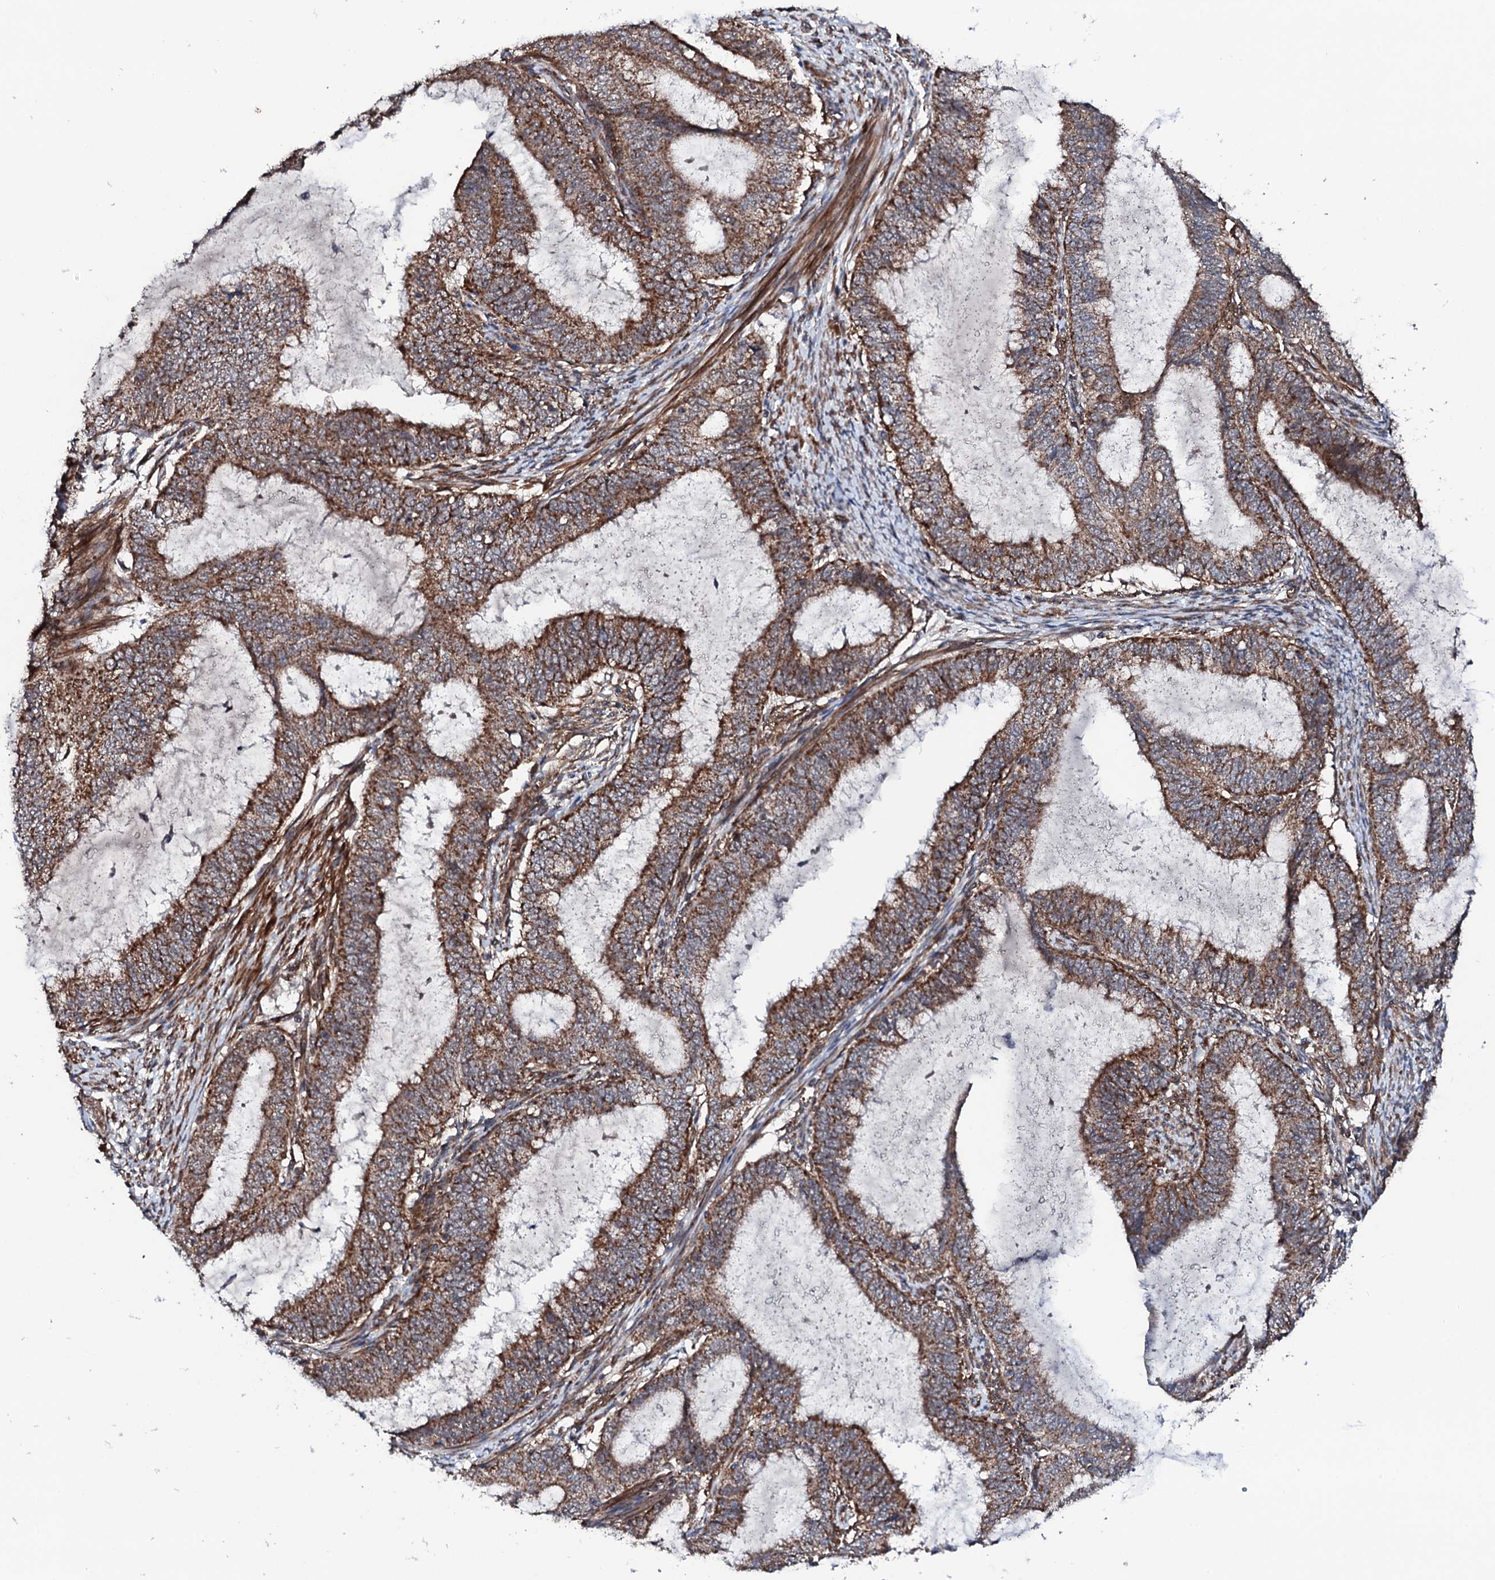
{"staining": {"intensity": "strong", "quantity": ">75%", "location": "cytoplasmic/membranous"}, "tissue": "endometrial cancer", "cell_type": "Tumor cells", "image_type": "cancer", "snomed": [{"axis": "morphology", "description": "Adenocarcinoma, NOS"}, {"axis": "topography", "description": "Endometrium"}], "caption": "Immunohistochemistry of human endometrial cancer reveals high levels of strong cytoplasmic/membranous positivity in approximately >75% of tumor cells. The staining was performed using DAB, with brown indicating positive protein expression. Nuclei are stained blue with hematoxylin.", "gene": "MTIF3", "patient": {"sex": "female", "age": 51}}